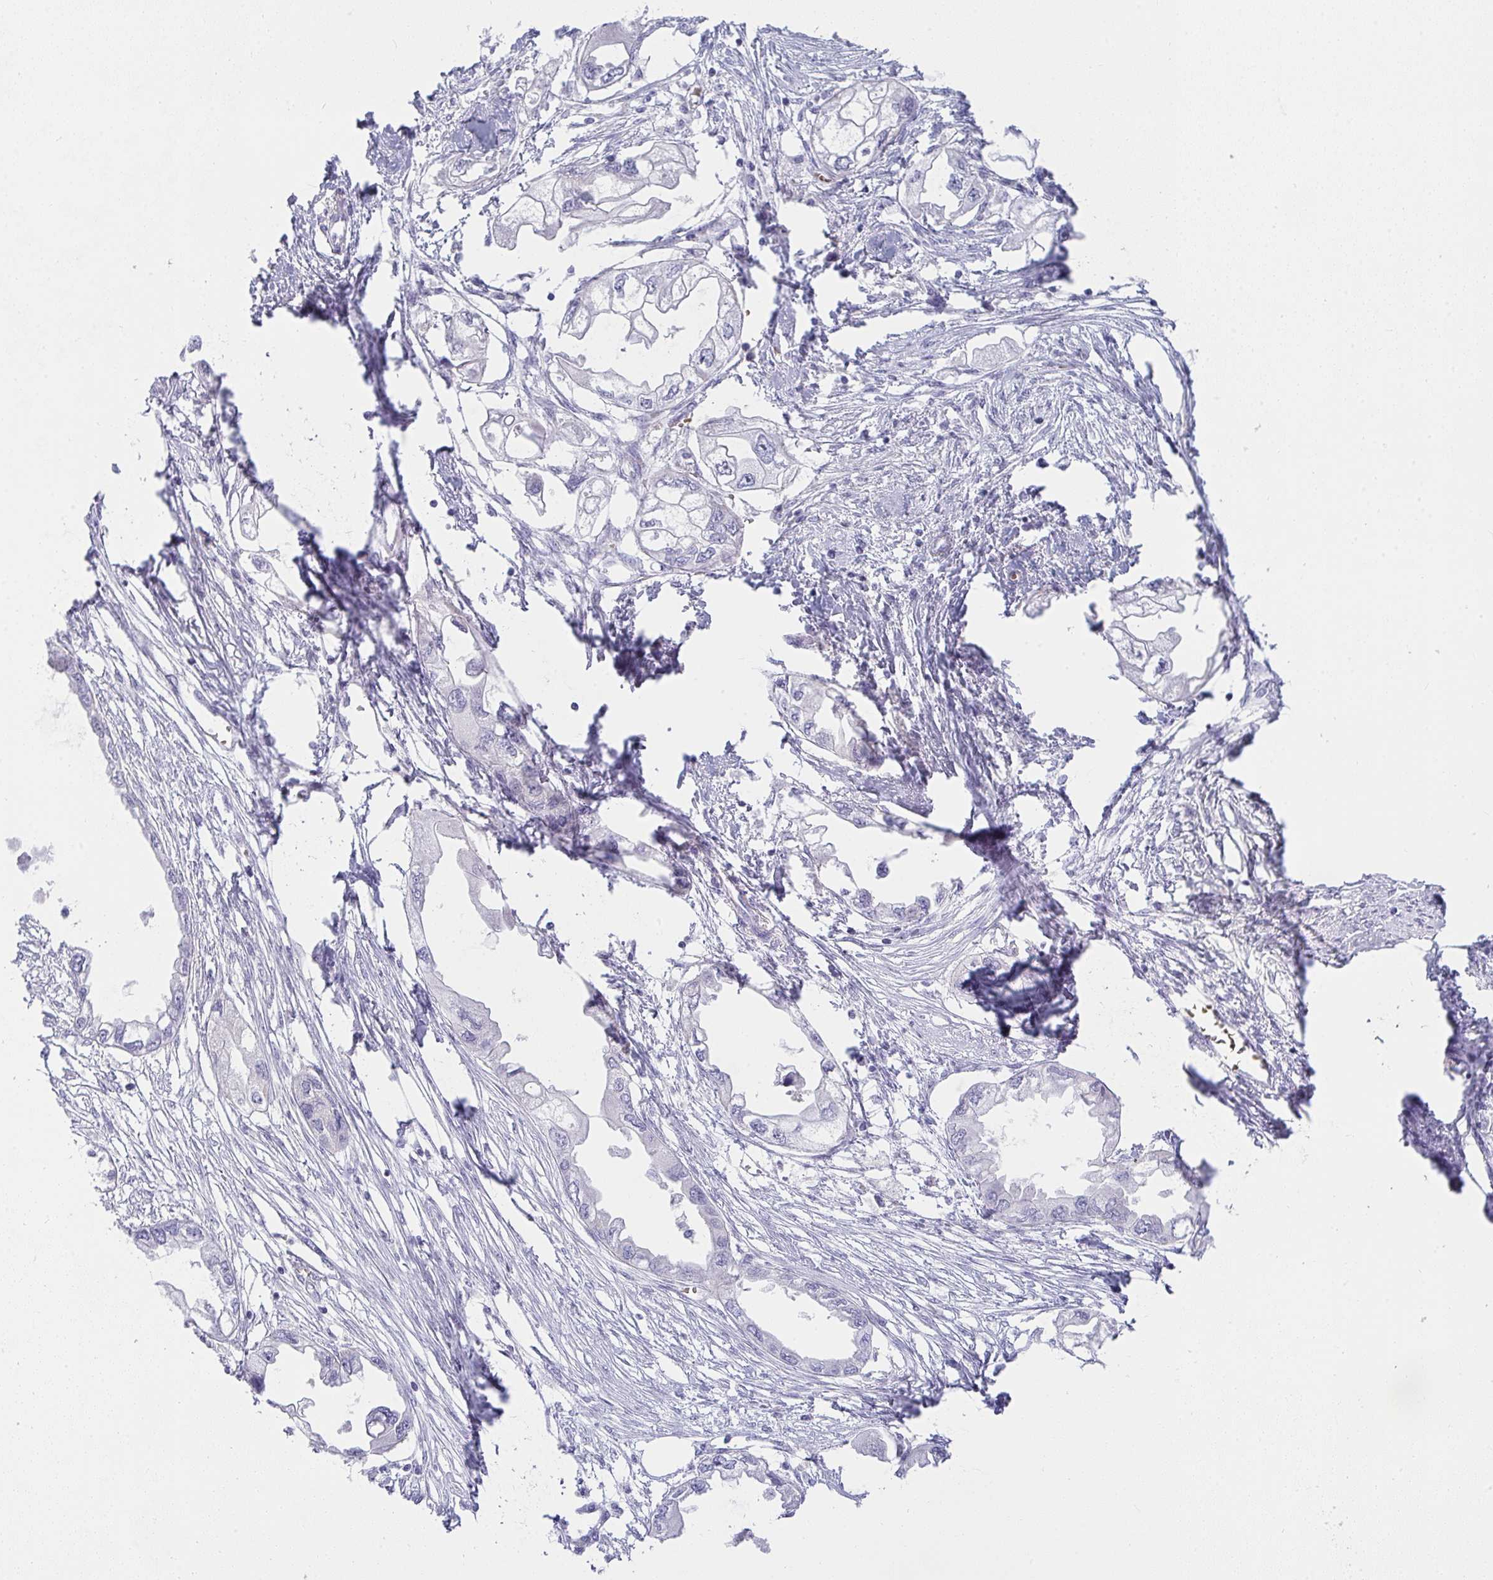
{"staining": {"intensity": "negative", "quantity": "none", "location": "none"}, "tissue": "endometrial cancer", "cell_type": "Tumor cells", "image_type": "cancer", "snomed": [{"axis": "morphology", "description": "Adenocarcinoma, NOS"}, {"axis": "morphology", "description": "Adenocarcinoma, metastatic, NOS"}, {"axis": "topography", "description": "Adipose tissue"}, {"axis": "topography", "description": "Endometrium"}], "caption": "A photomicrograph of endometrial metastatic adenocarcinoma stained for a protein shows no brown staining in tumor cells.", "gene": "ZNF182", "patient": {"sex": "female", "age": 67}}